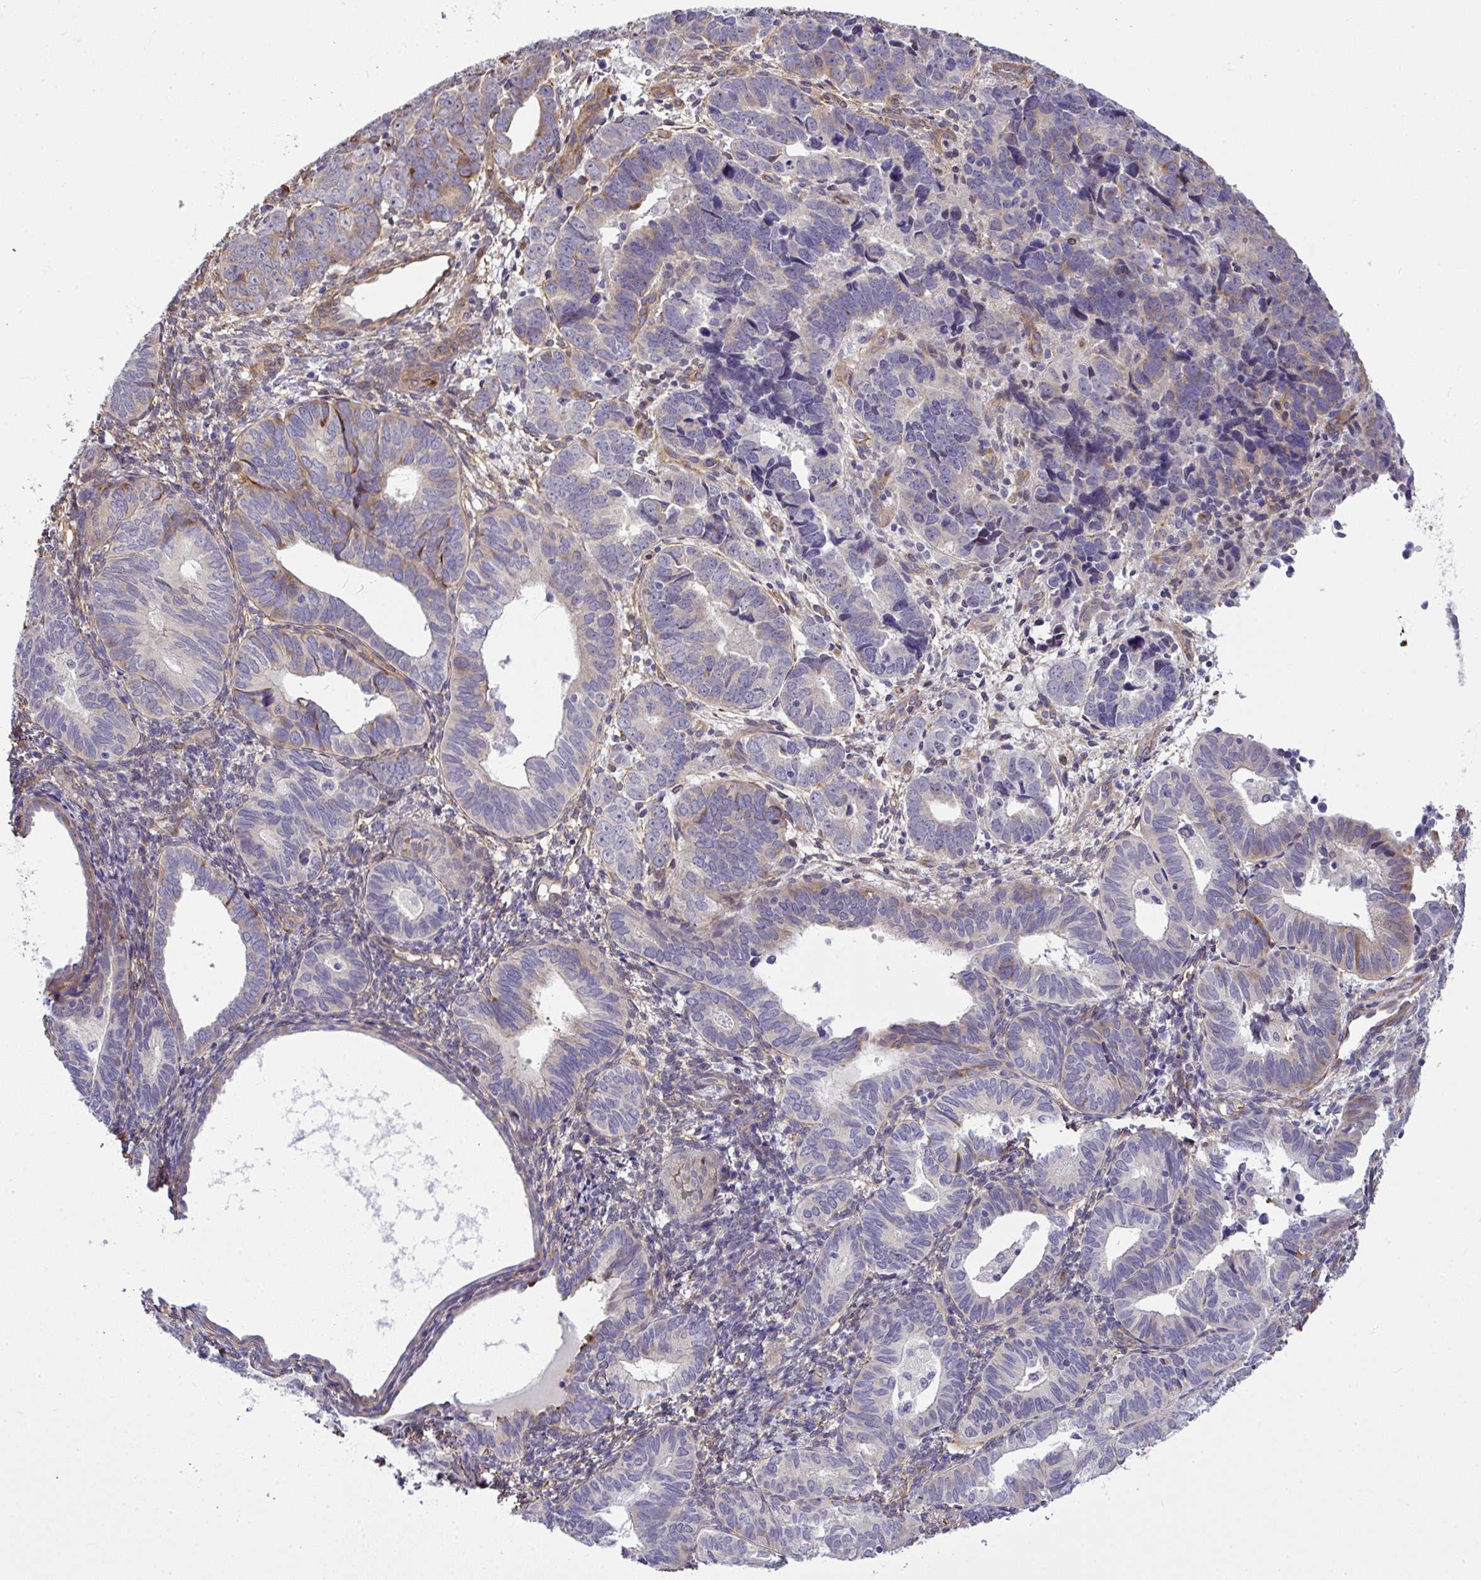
{"staining": {"intensity": "moderate", "quantity": "<25%", "location": "cytoplasmic/membranous"}, "tissue": "endometrial cancer", "cell_type": "Tumor cells", "image_type": "cancer", "snomed": [{"axis": "morphology", "description": "Adenocarcinoma, NOS"}, {"axis": "topography", "description": "Endometrium"}], "caption": "Immunohistochemical staining of adenocarcinoma (endometrial) shows low levels of moderate cytoplasmic/membranous protein expression in about <25% of tumor cells.", "gene": "RSKR", "patient": {"sex": "female", "age": 82}}